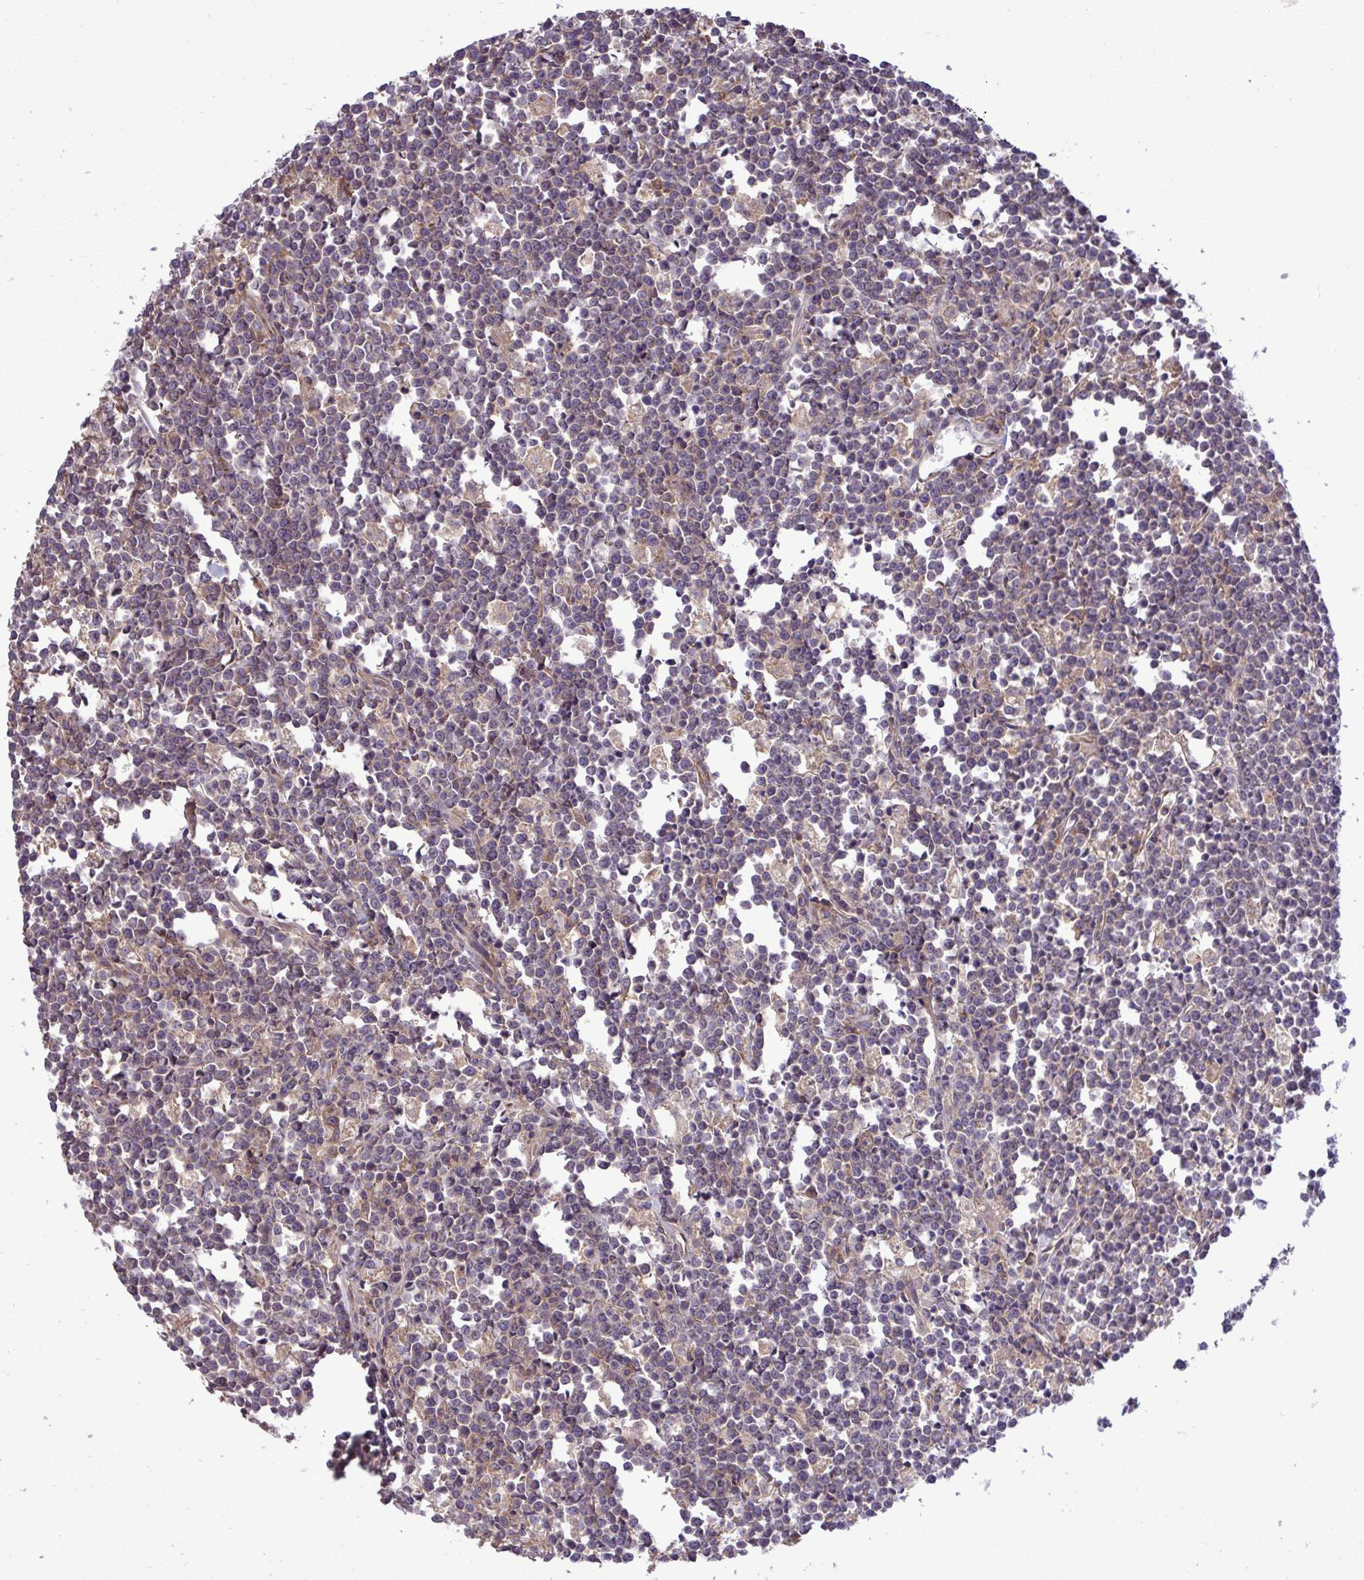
{"staining": {"intensity": "weak", "quantity": "25%-75%", "location": "cytoplasmic/membranous"}, "tissue": "lymphoma", "cell_type": "Tumor cells", "image_type": "cancer", "snomed": [{"axis": "morphology", "description": "Malignant lymphoma, non-Hodgkin's type, High grade"}, {"axis": "topography", "description": "Small intestine"}], "caption": "This is an image of immunohistochemistry (IHC) staining of lymphoma, which shows weak positivity in the cytoplasmic/membranous of tumor cells.", "gene": "GRB14", "patient": {"sex": "female", "age": 56}}